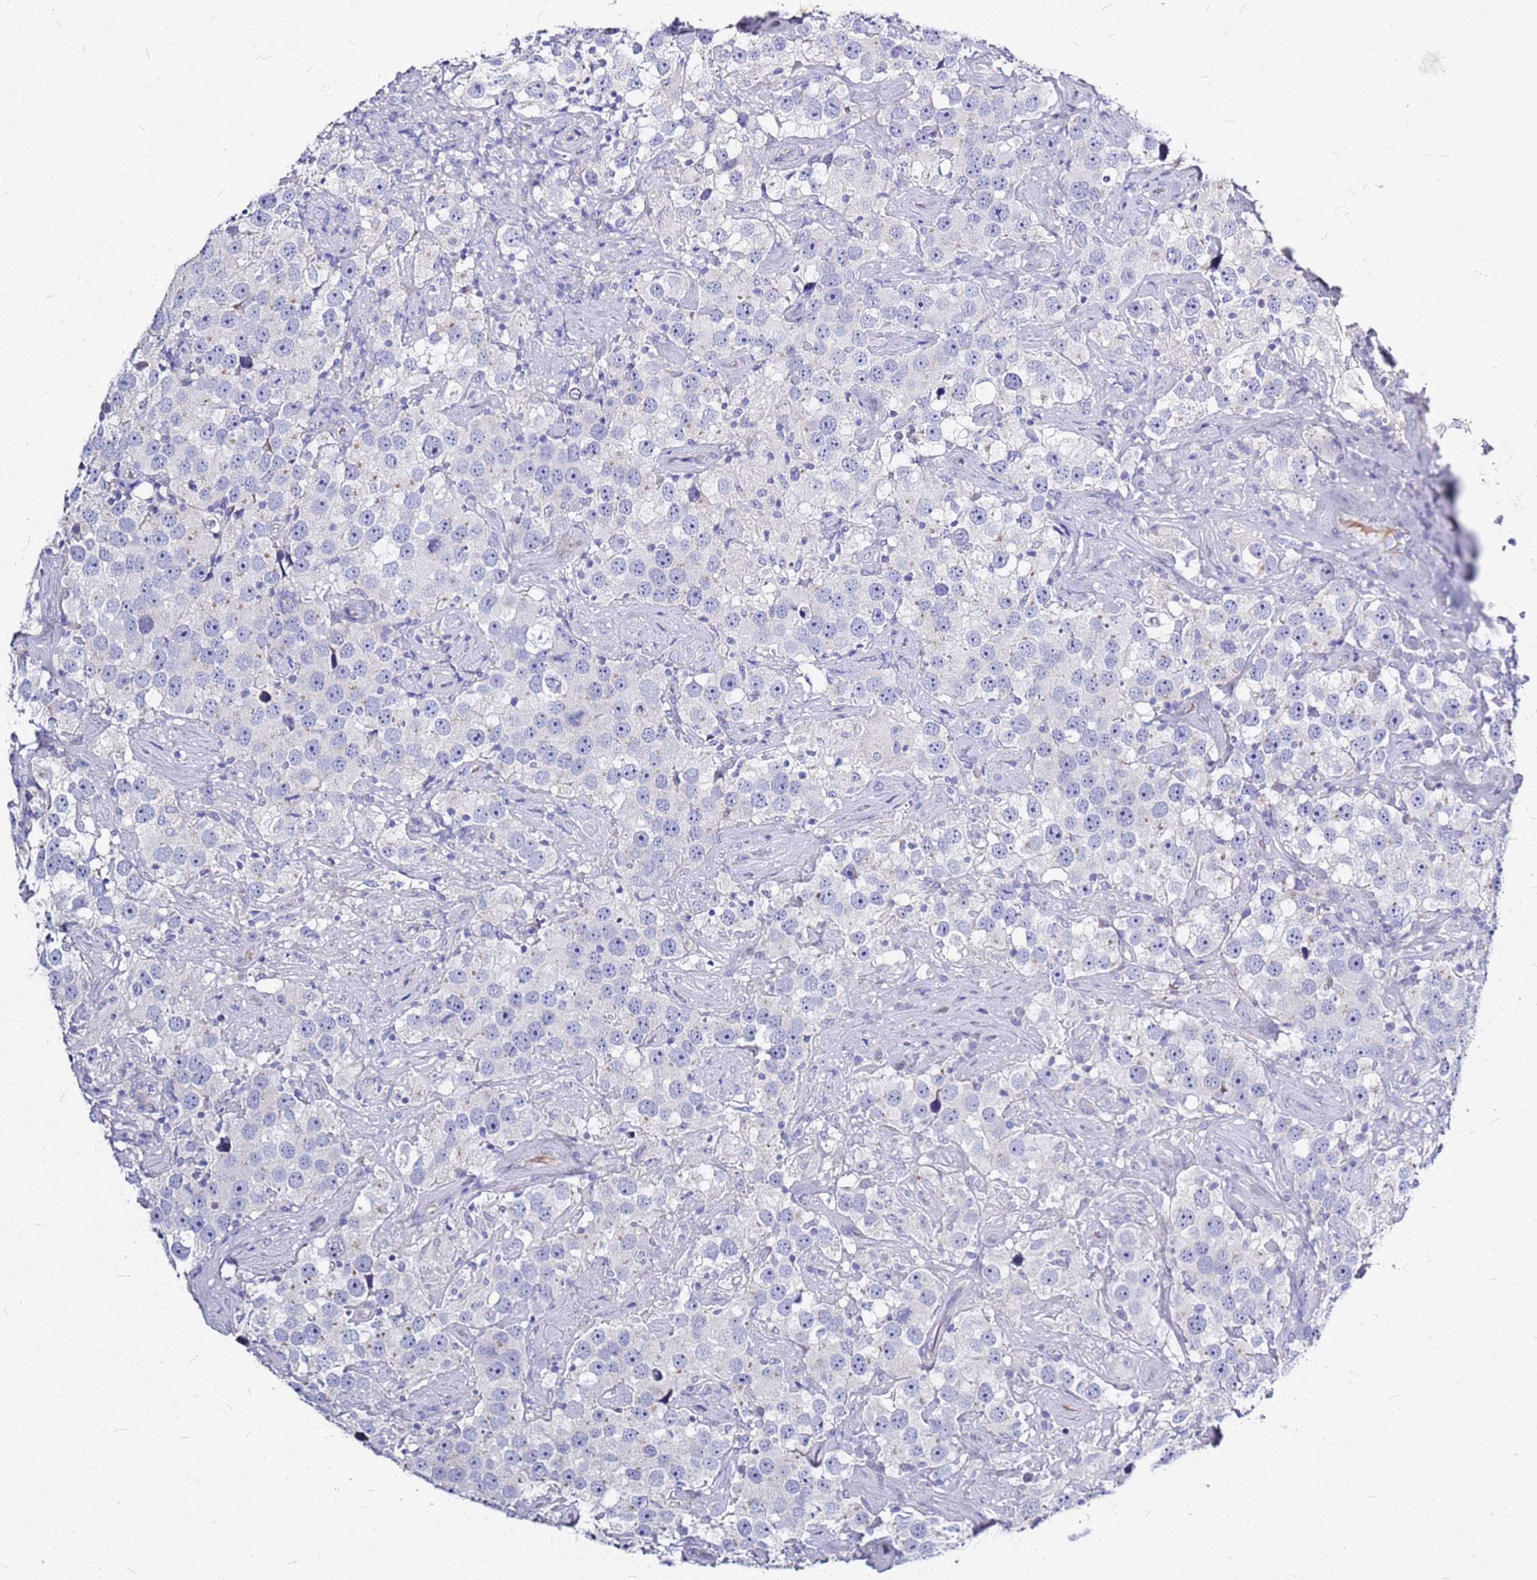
{"staining": {"intensity": "negative", "quantity": "none", "location": "none"}, "tissue": "testis cancer", "cell_type": "Tumor cells", "image_type": "cancer", "snomed": [{"axis": "morphology", "description": "Seminoma, NOS"}, {"axis": "topography", "description": "Testis"}], "caption": "This image is of testis cancer stained with immunohistochemistry (IHC) to label a protein in brown with the nuclei are counter-stained blue. There is no expression in tumor cells.", "gene": "CASD1", "patient": {"sex": "male", "age": 49}}